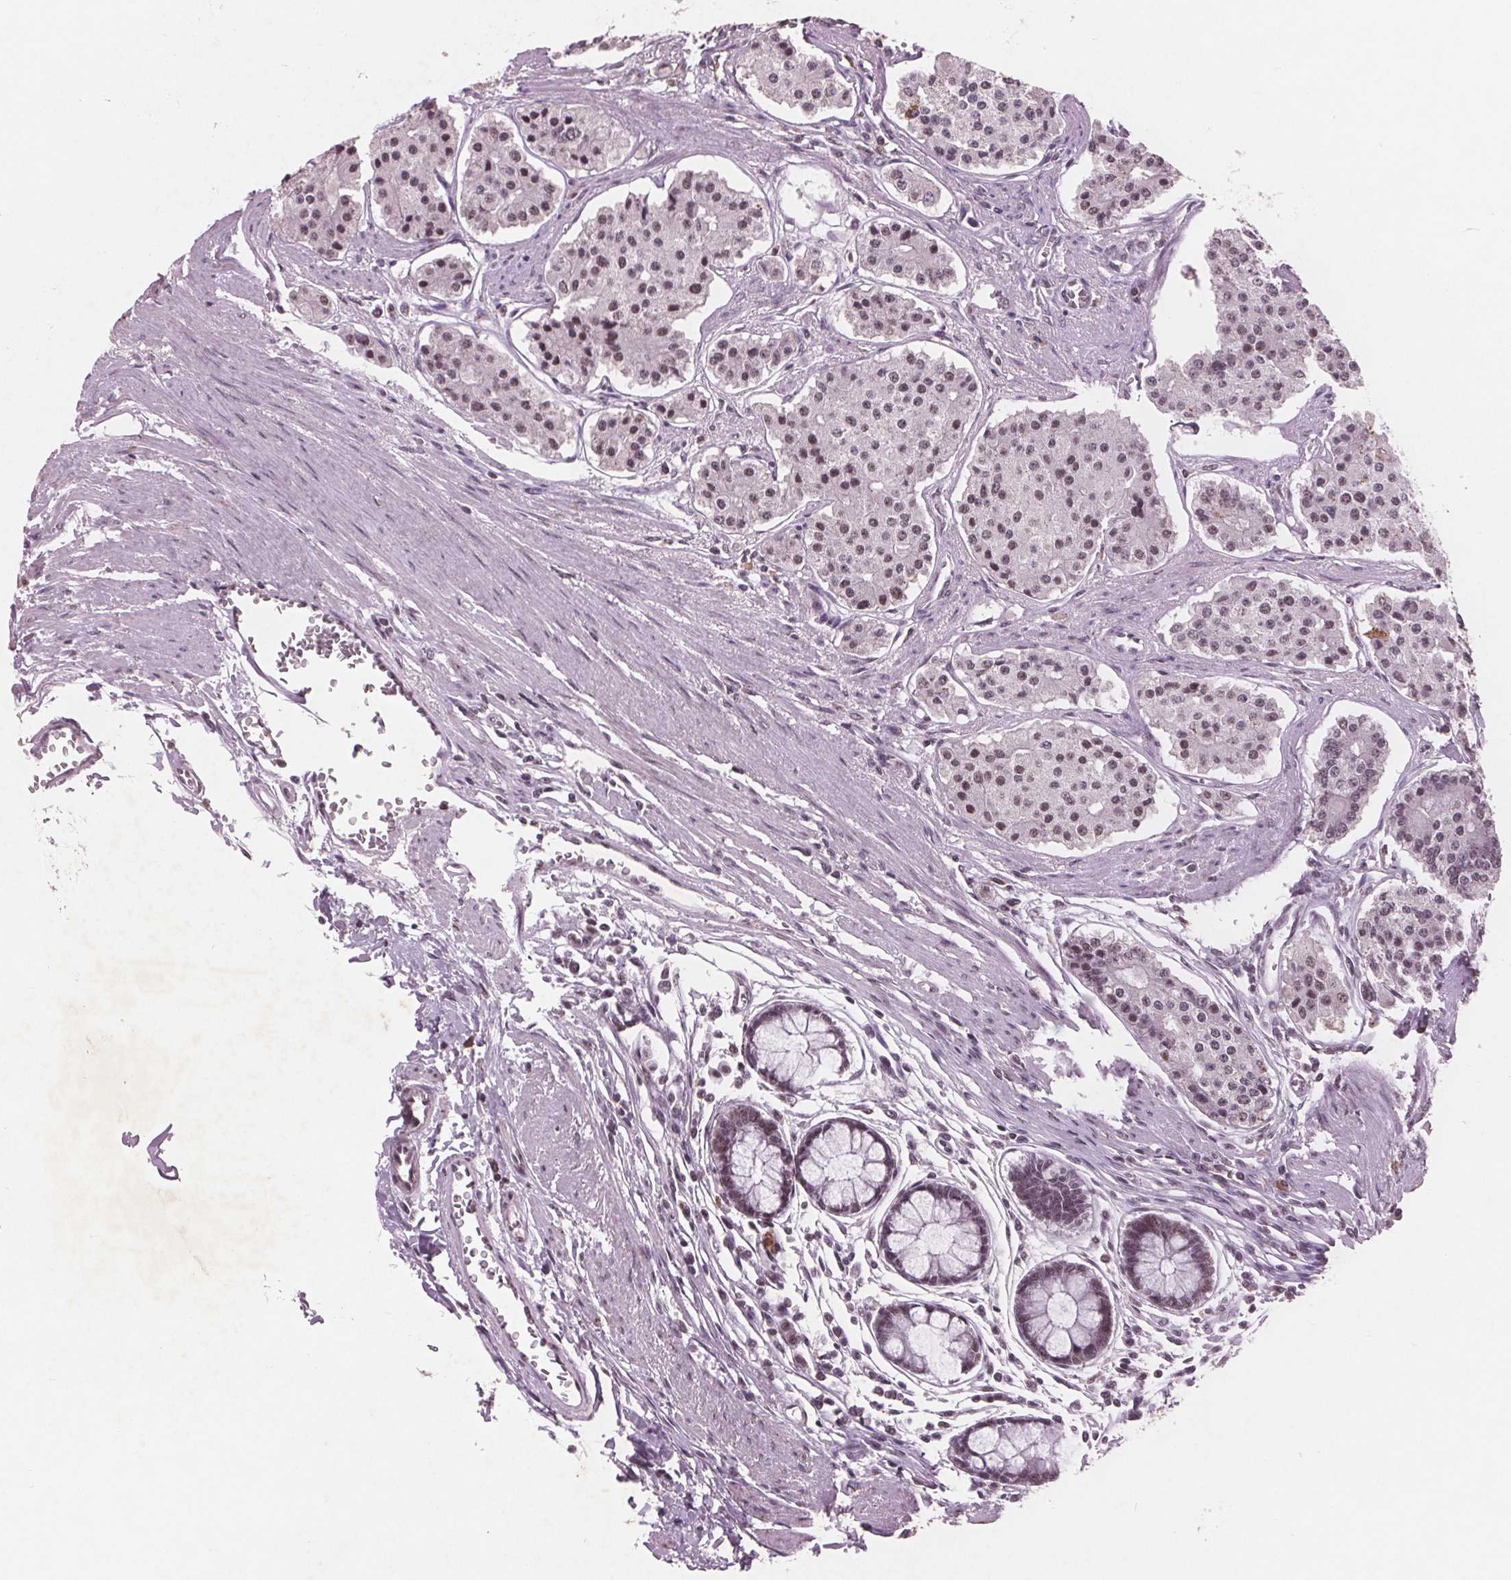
{"staining": {"intensity": "weak", "quantity": ">75%", "location": "nuclear"}, "tissue": "carcinoid", "cell_type": "Tumor cells", "image_type": "cancer", "snomed": [{"axis": "morphology", "description": "Carcinoid, malignant, NOS"}, {"axis": "topography", "description": "Small intestine"}], "caption": "Immunohistochemical staining of carcinoid demonstrates weak nuclear protein expression in approximately >75% of tumor cells.", "gene": "RPS6KA2", "patient": {"sex": "female", "age": 65}}